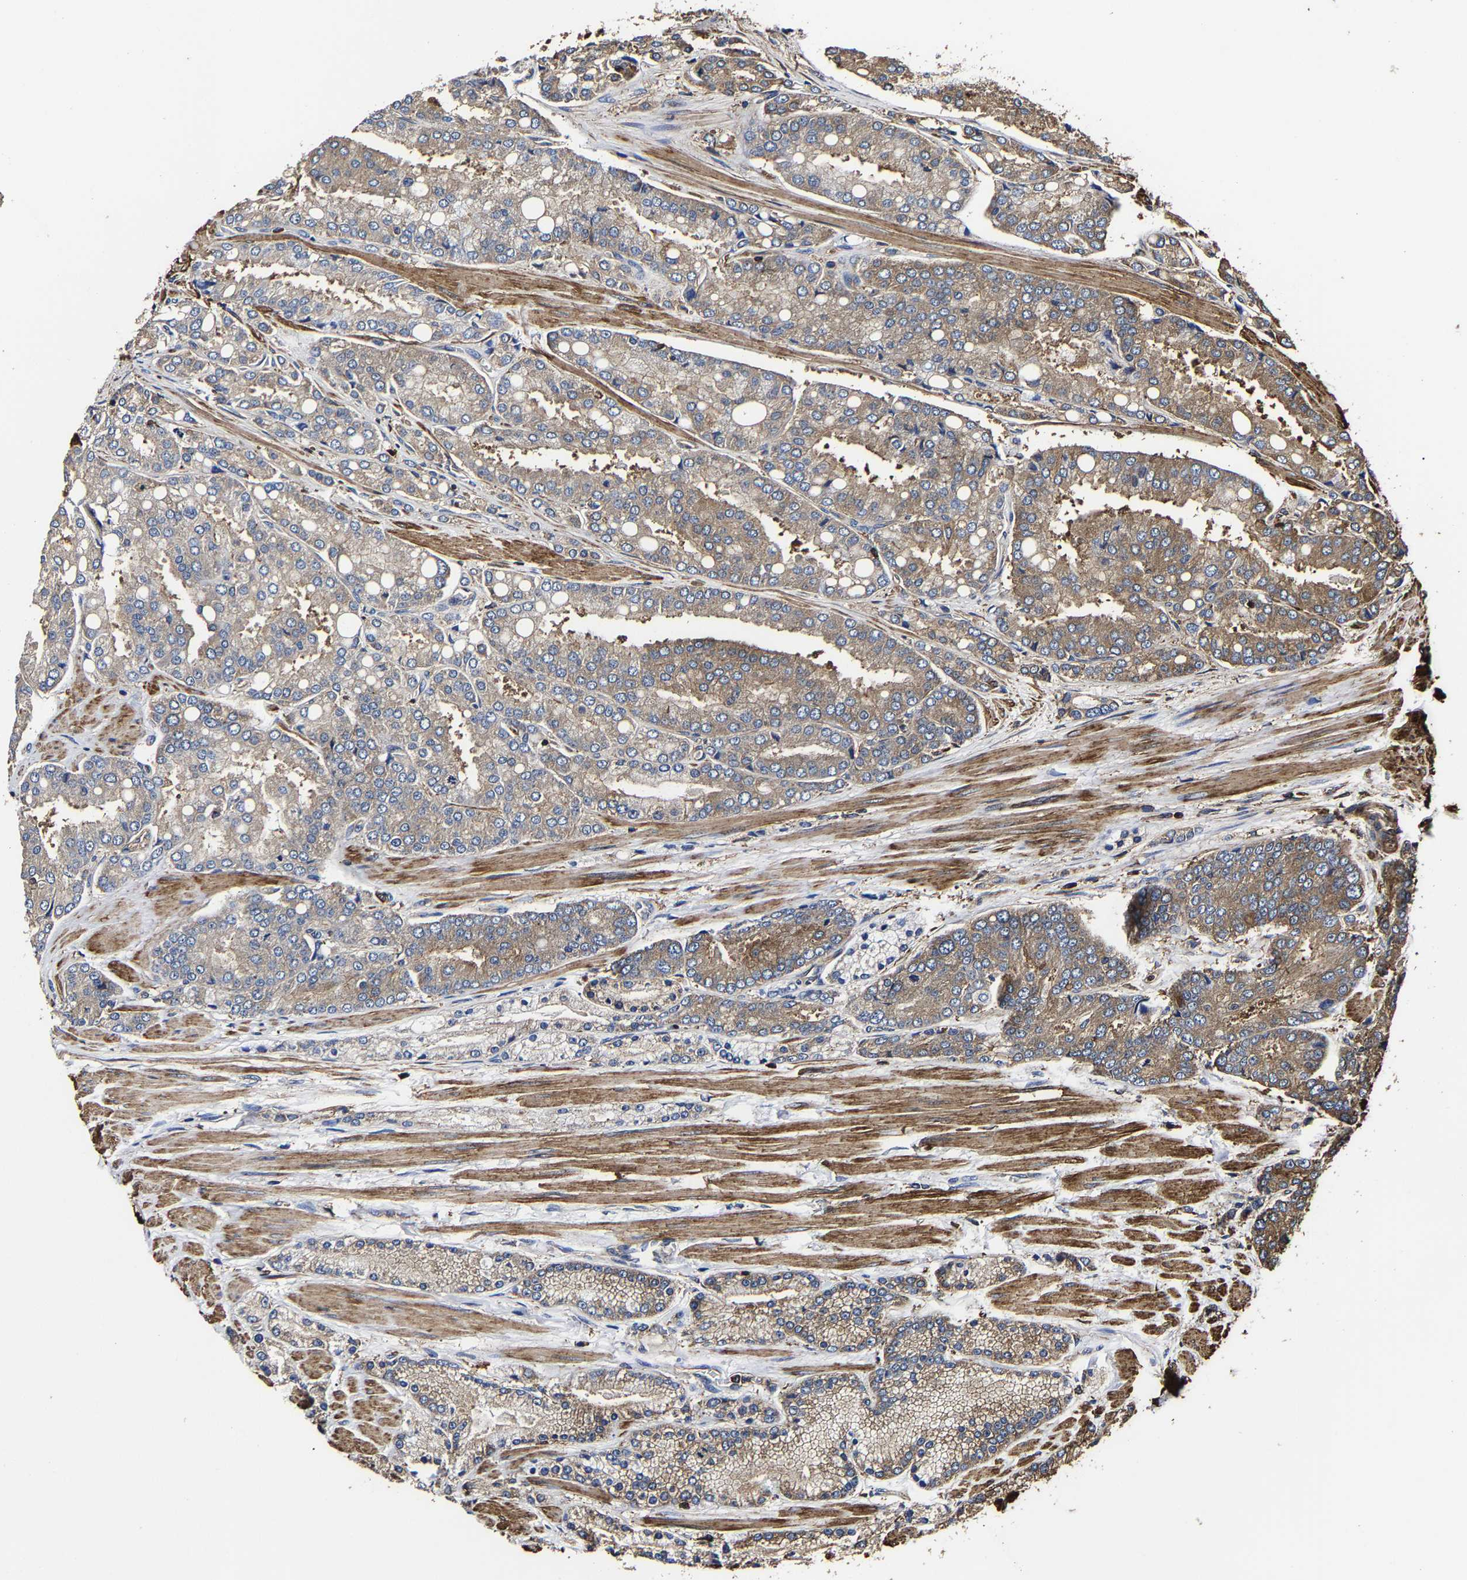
{"staining": {"intensity": "moderate", "quantity": "25%-75%", "location": "cytoplasmic/membranous"}, "tissue": "prostate cancer", "cell_type": "Tumor cells", "image_type": "cancer", "snomed": [{"axis": "morphology", "description": "Adenocarcinoma, High grade"}, {"axis": "topography", "description": "Prostate"}], "caption": "Prostate adenocarcinoma (high-grade) tissue demonstrates moderate cytoplasmic/membranous expression in about 25%-75% of tumor cells Immunohistochemistry stains the protein of interest in brown and the nuclei are stained blue.", "gene": "SSH3", "patient": {"sex": "male", "age": 50}}